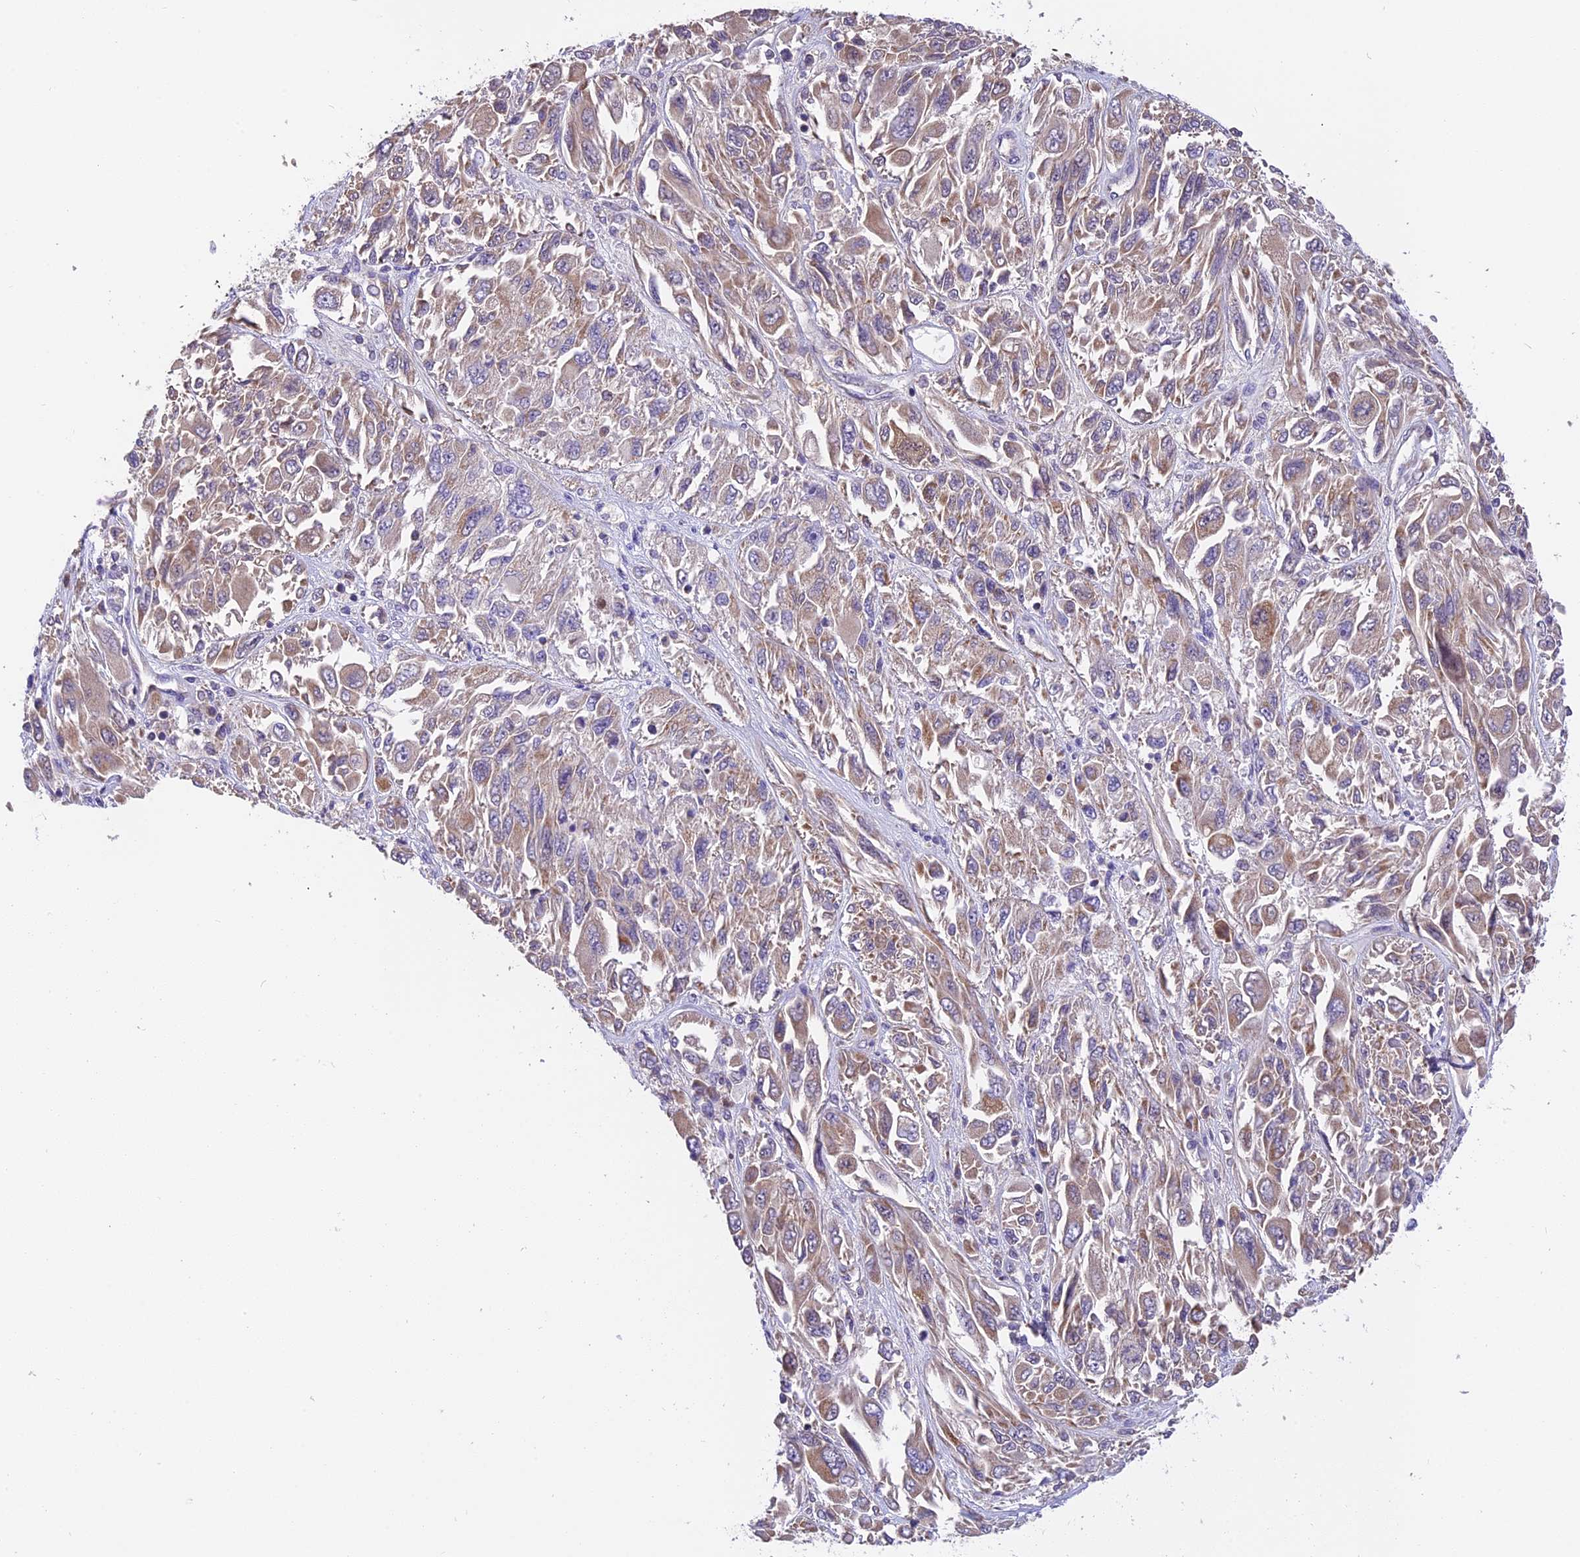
{"staining": {"intensity": "weak", "quantity": ">75%", "location": "cytoplasmic/membranous"}, "tissue": "melanoma", "cell_type": "Tumor cells", "image_type": "cancer", "snomed": [{"axis": "morphology", "description": "Malignant melanoma, NOS"}, {"axis": "topography", "description": "Skin"}], "caption": "Melanoma stained for a protein (brown) demonstrates weak cytoplasmic/membranous positive positivity in about >75% of tumor cells.", "gene": "MGME1", "patient": {"sex": "female", "age": 91}}